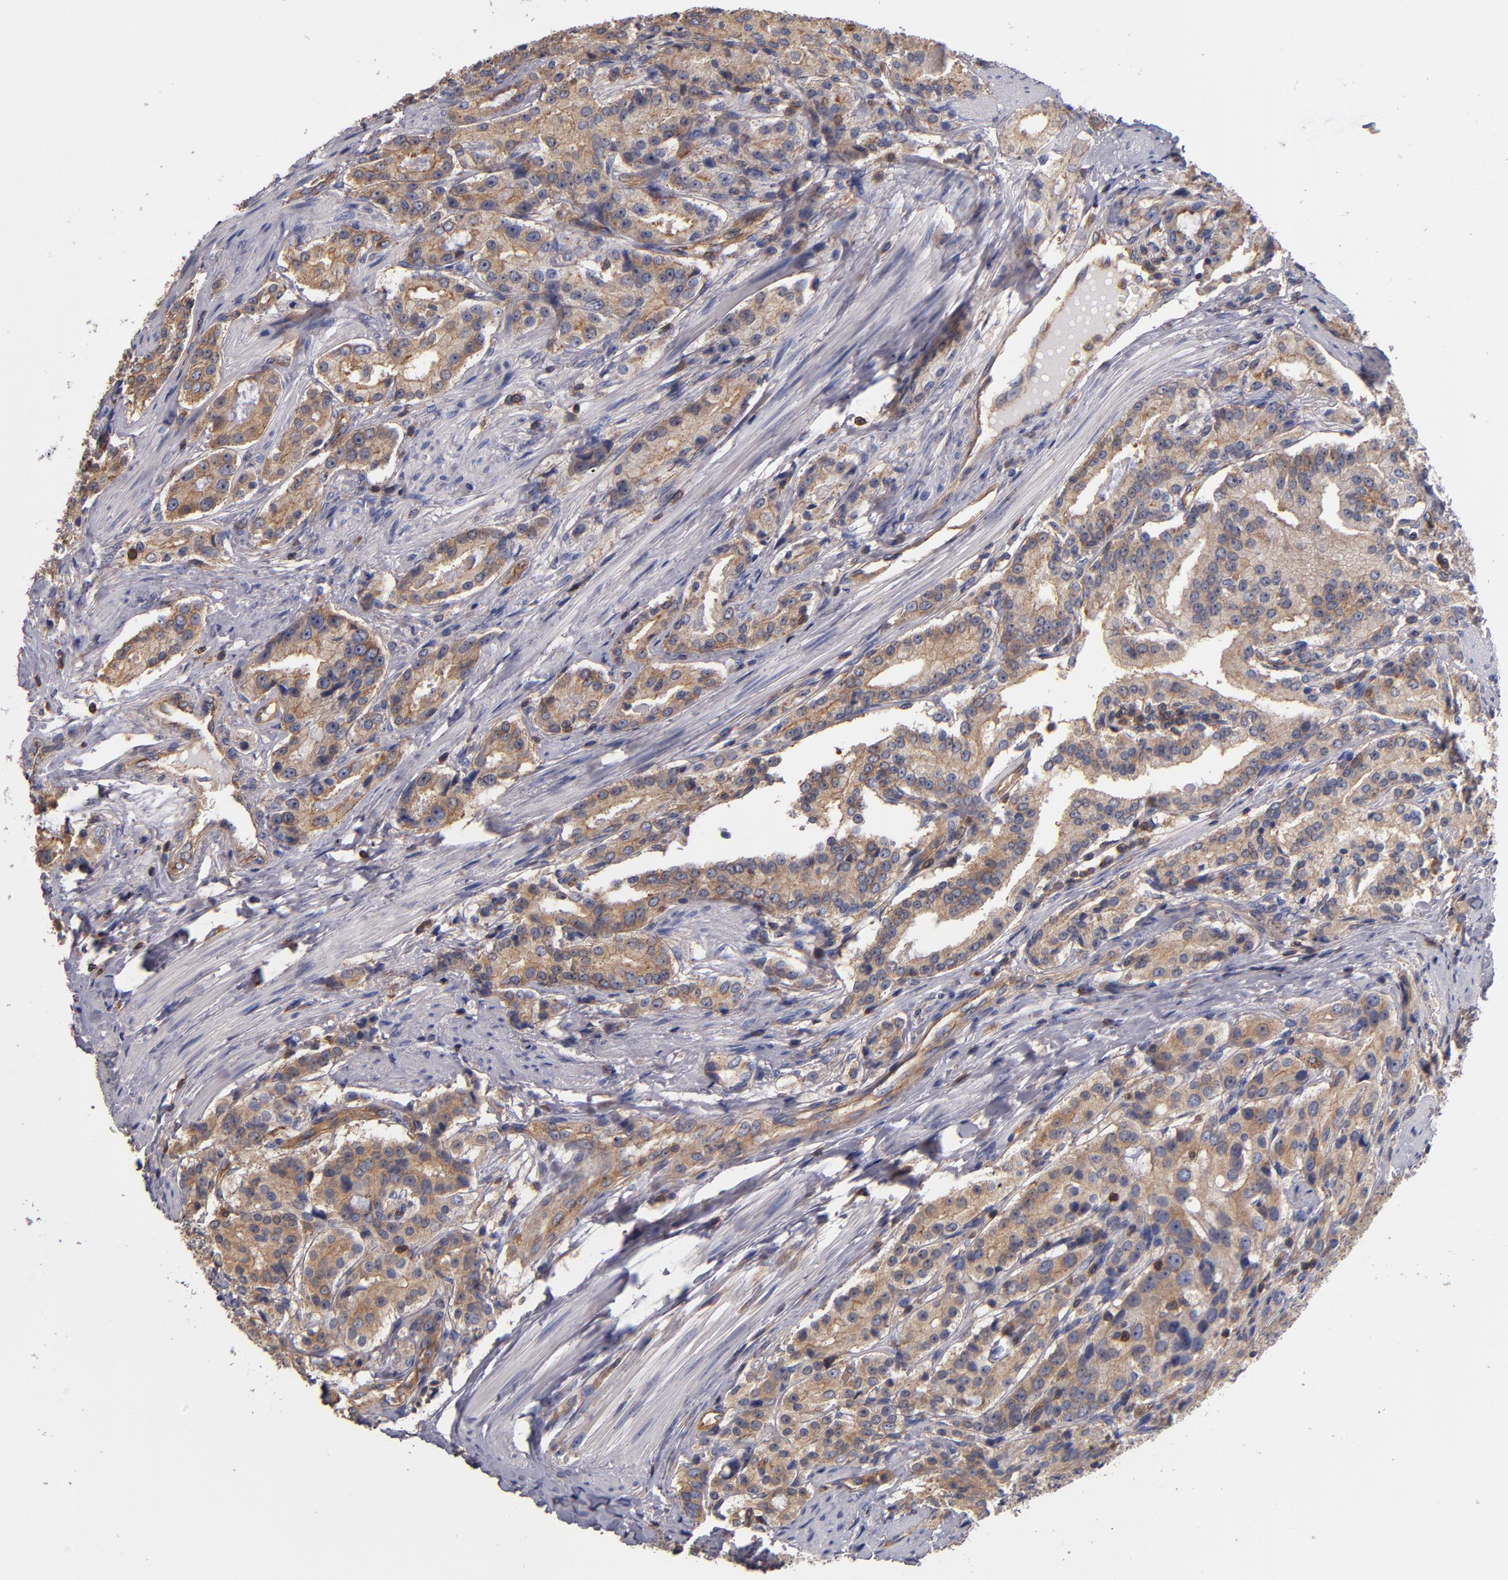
{"staining": {"intensity": "weak", "quantity": ">75%", "location": "cytoplasmic/membranous"}, "tissue": "prostate cancer", "cell_type": "Tumor cells", "image_type": "cancer", "snomed": [{"axis": "morphology", "description": "Adenocarcinoma, Medium grade"}, {"axis": "topography", "description": "Prostate"}], "caption": "Prostate medium-grade adenocarcinoma tissue displays weak cytoplasmic/membranous staining in about >75% of tumor cells (Stains: DAB in brown, nuclei in blue, Microscopy: brightfield microscopy at high magnification).", "gene": "ESYT2", "patient": {"sex": "male", "age": 72}}